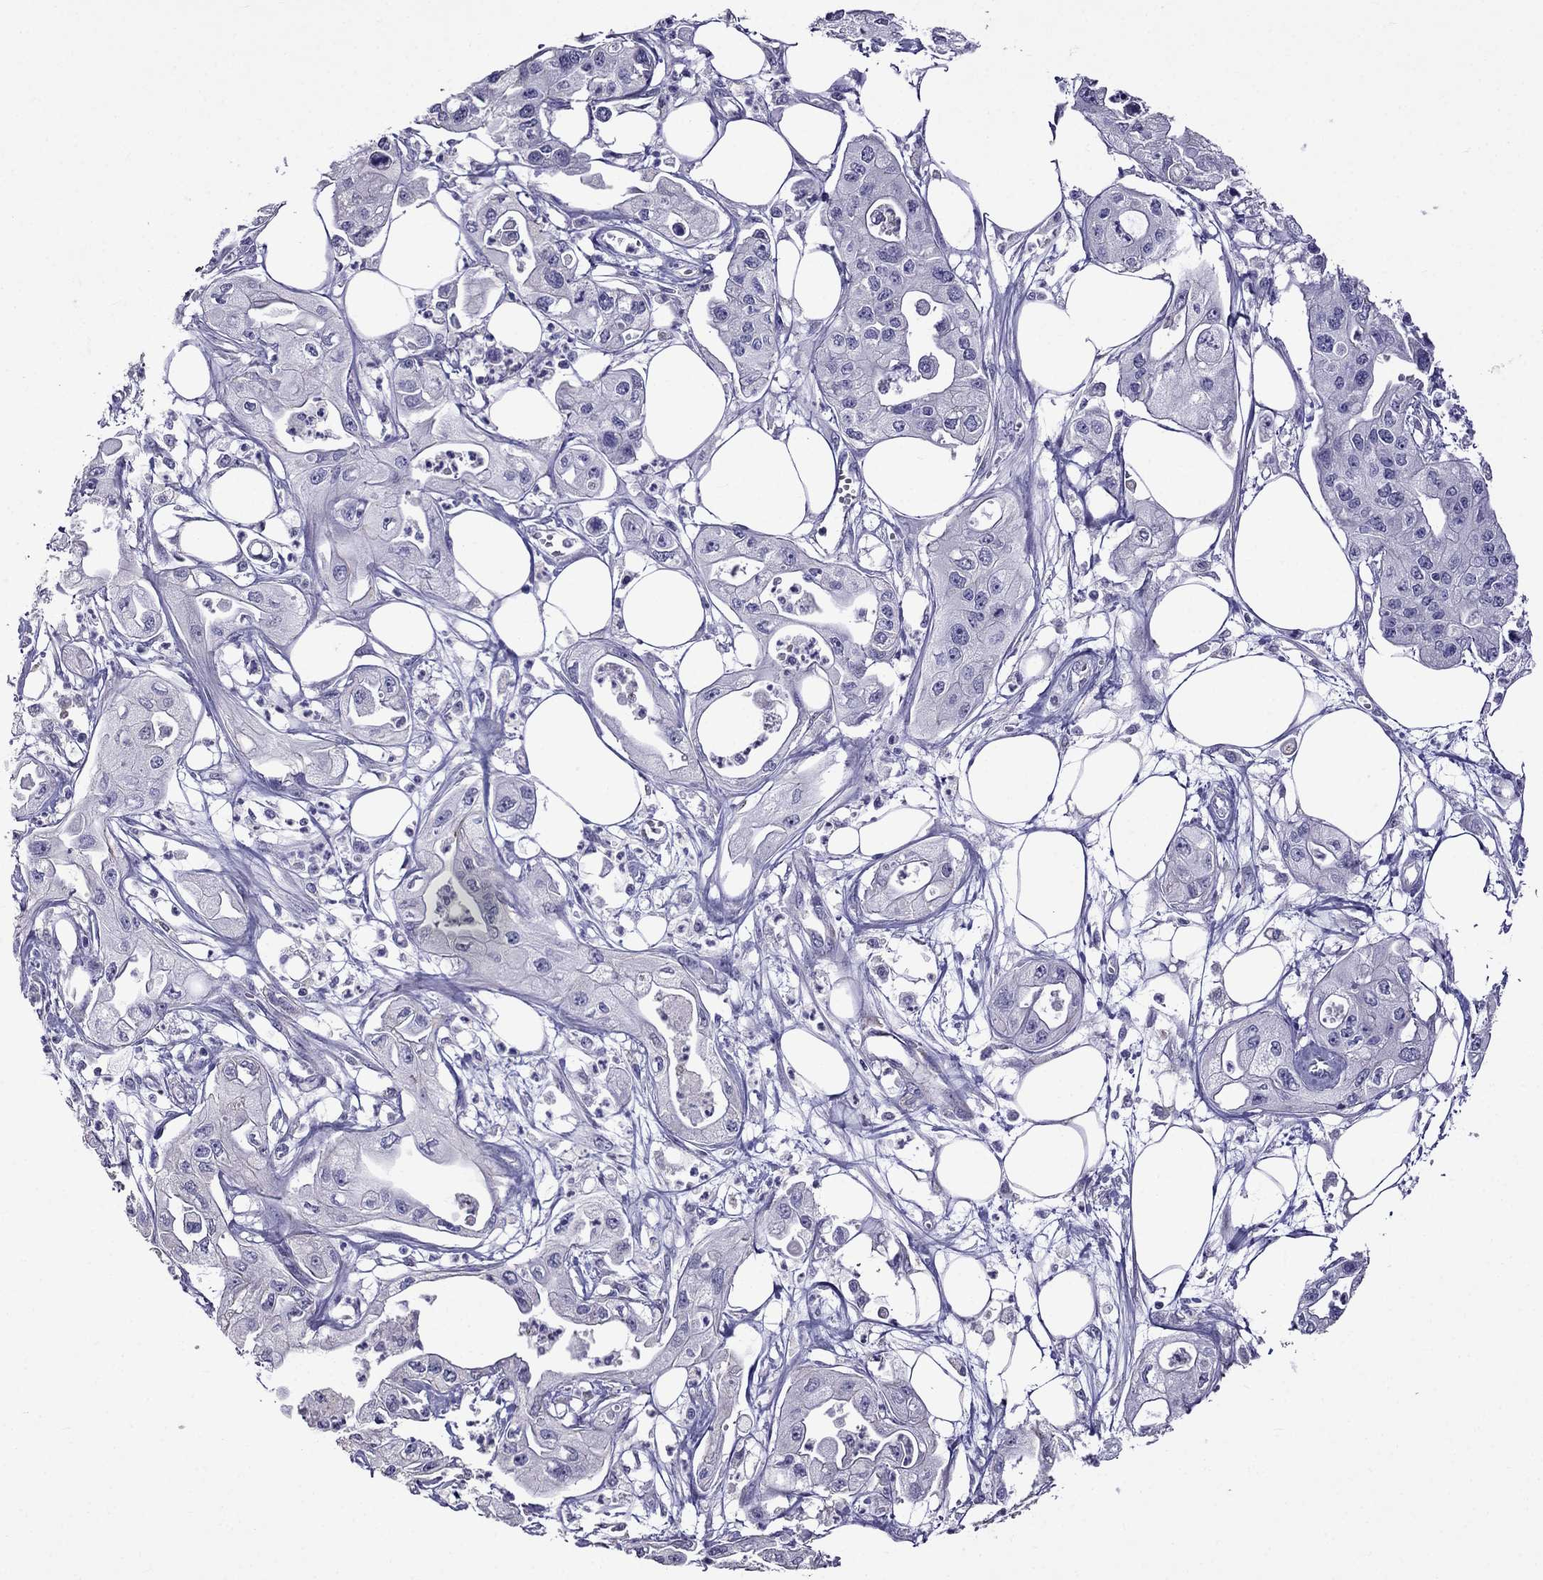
{"staining": {"intensity": "negative", "quantity": "none", "location": "none"}, "tissue": "pancreatic cancer", "cell_type": "Tumor cells", "image_type": "cancer", "snomed": [{"axis": "morphology", "description": "Adenocarcinoma, NOS"}, {"axis": "topography", "description": "Pancreas"}], "caption": "An immunohistochemistry (IHC) micrograph of adenocarcinoma (pancreatic) is shown. There is no staining in tumor cells of adenocarcinoma (pancreatic).", "gene": "AK5", "patient": {"sex": "male", "age": 70}}